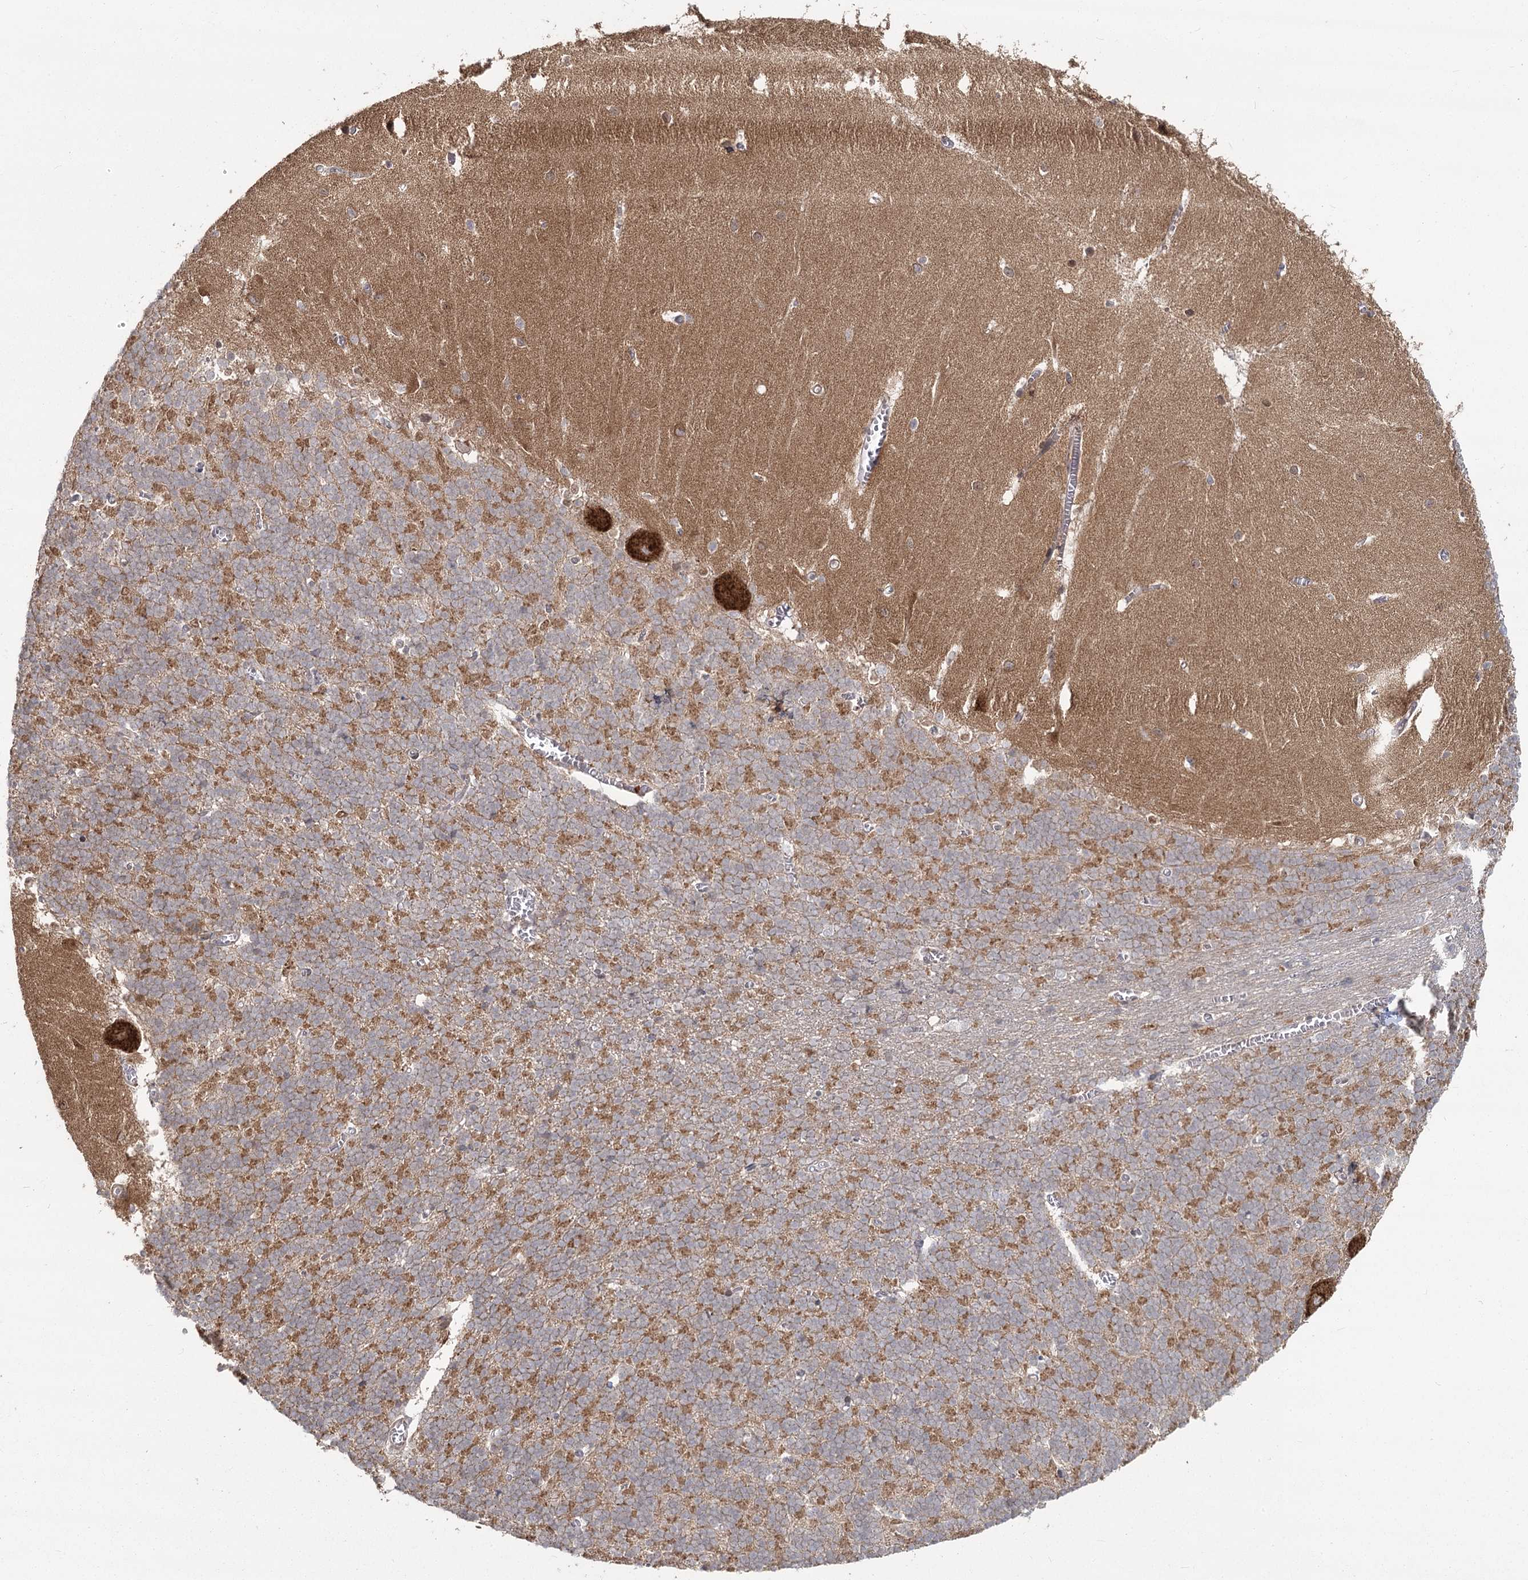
{"staining": {"intensity": "moderate", "quantity": "25%-75%", "location": "cytoplasmic/membranous"}, "tissue": "cerebellum", "cell_type": "Cells in granular layer", "image_type": "normal", "snomed": [{"axis": "morphology", "description": "Normal tissue, NOS"}, {"axis": "topography", "description": "Cerebellum"}], "caption": "Cerebellum was stained to show a protein in brown. There is medium levels of moderate cytoplasmic/membranous expression in about 25%-75% of cells in granular layer. The protein is shown in brown color, while the nuclei are stained blue.", "gene": "AP2M1", "patient": {"sex": "male", "age": 37}}